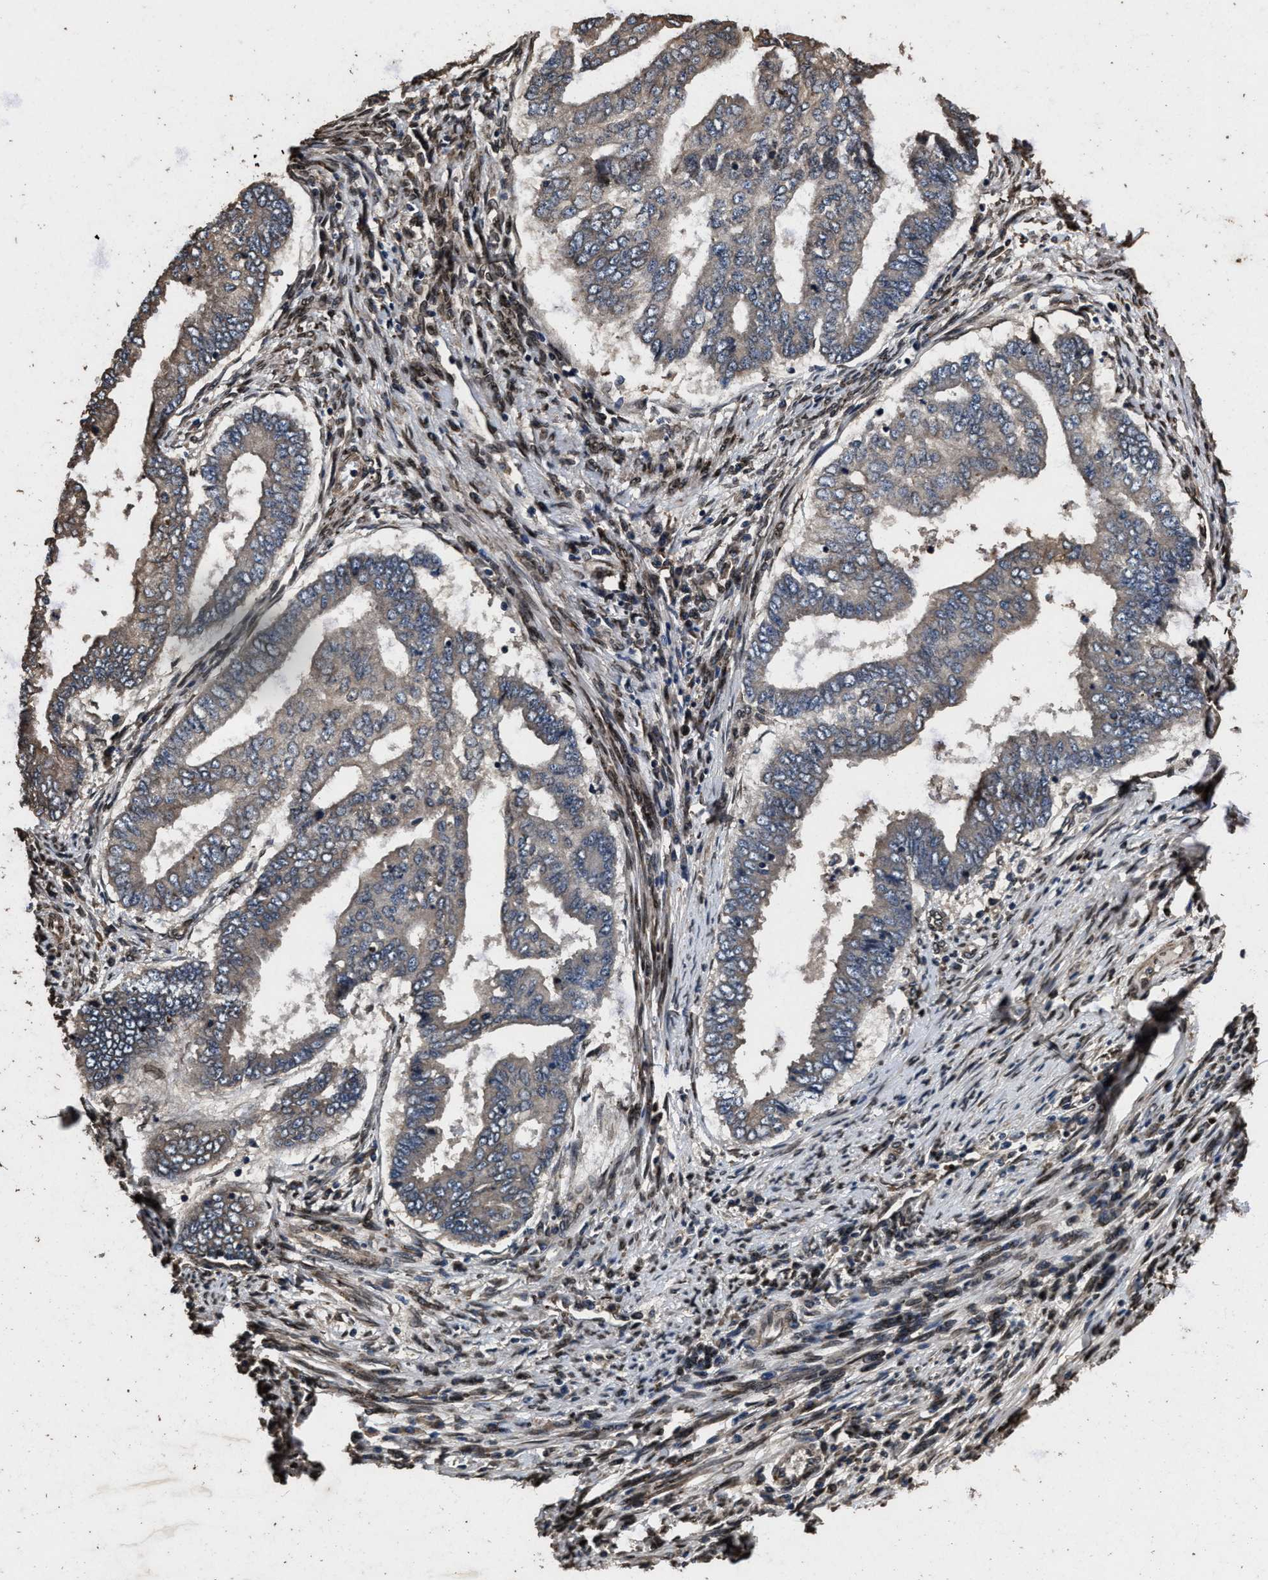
{"staining": {"intensity": "moderate", "quantity": "<25%", "location": "cytoplasmic/membranous,nuclear"}, "tissue": "endometrial cancer", "cell_type": "Tumor cells", "image_type": "cancer", "snomed": [{"axis": "morphology", "description": "Polyp, NOS"}, {"axis": "morphology", "description": "Adenocarcinoma, NOS"}, {"axis": "morphology", "description": "Adenoma, NOS"}, {"axis": "topography", "description": "Endometrium"}], "caption": "A brown stain highlights moderate cytoplasmic/membranous and nuclear expression of a protein in human endometrial cancer tumor cells. (DAB IHC with brightfield microscopy, high magnification).", "gene": "ACCS", "patient": {"sex": "female", "age": 79}}